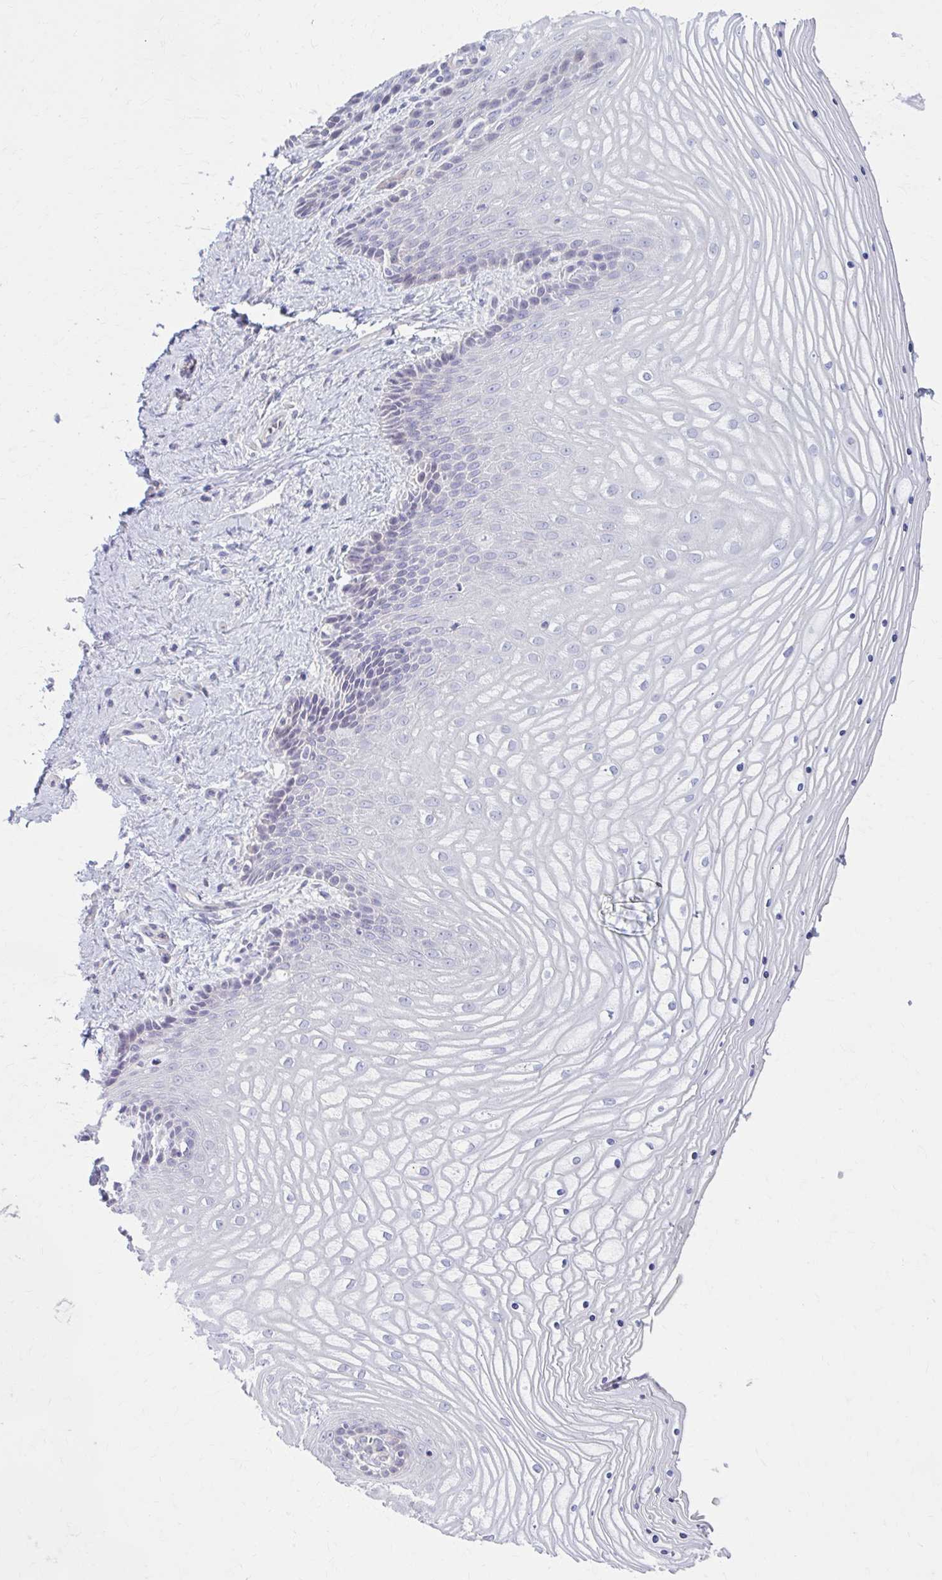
{"staining": {"intensity": "weak", "quantity": "<25%", "location": "cytoplasmic/membranous"}, "tissue": "vagina", "cell_type": "Squamous epithelial cells", "image_type": "normal", "snomed": [{"axis": "morphology", "description": "Normal tissue, NOS"}, {"axis": "topography", "description": "Vagina"}], "caption": "Protein analysis of benign vagina exhibits no significant expression in squamous epithelial cells.", "gene": "CHST3", "patient": {"sex": "female", "age": 45}}